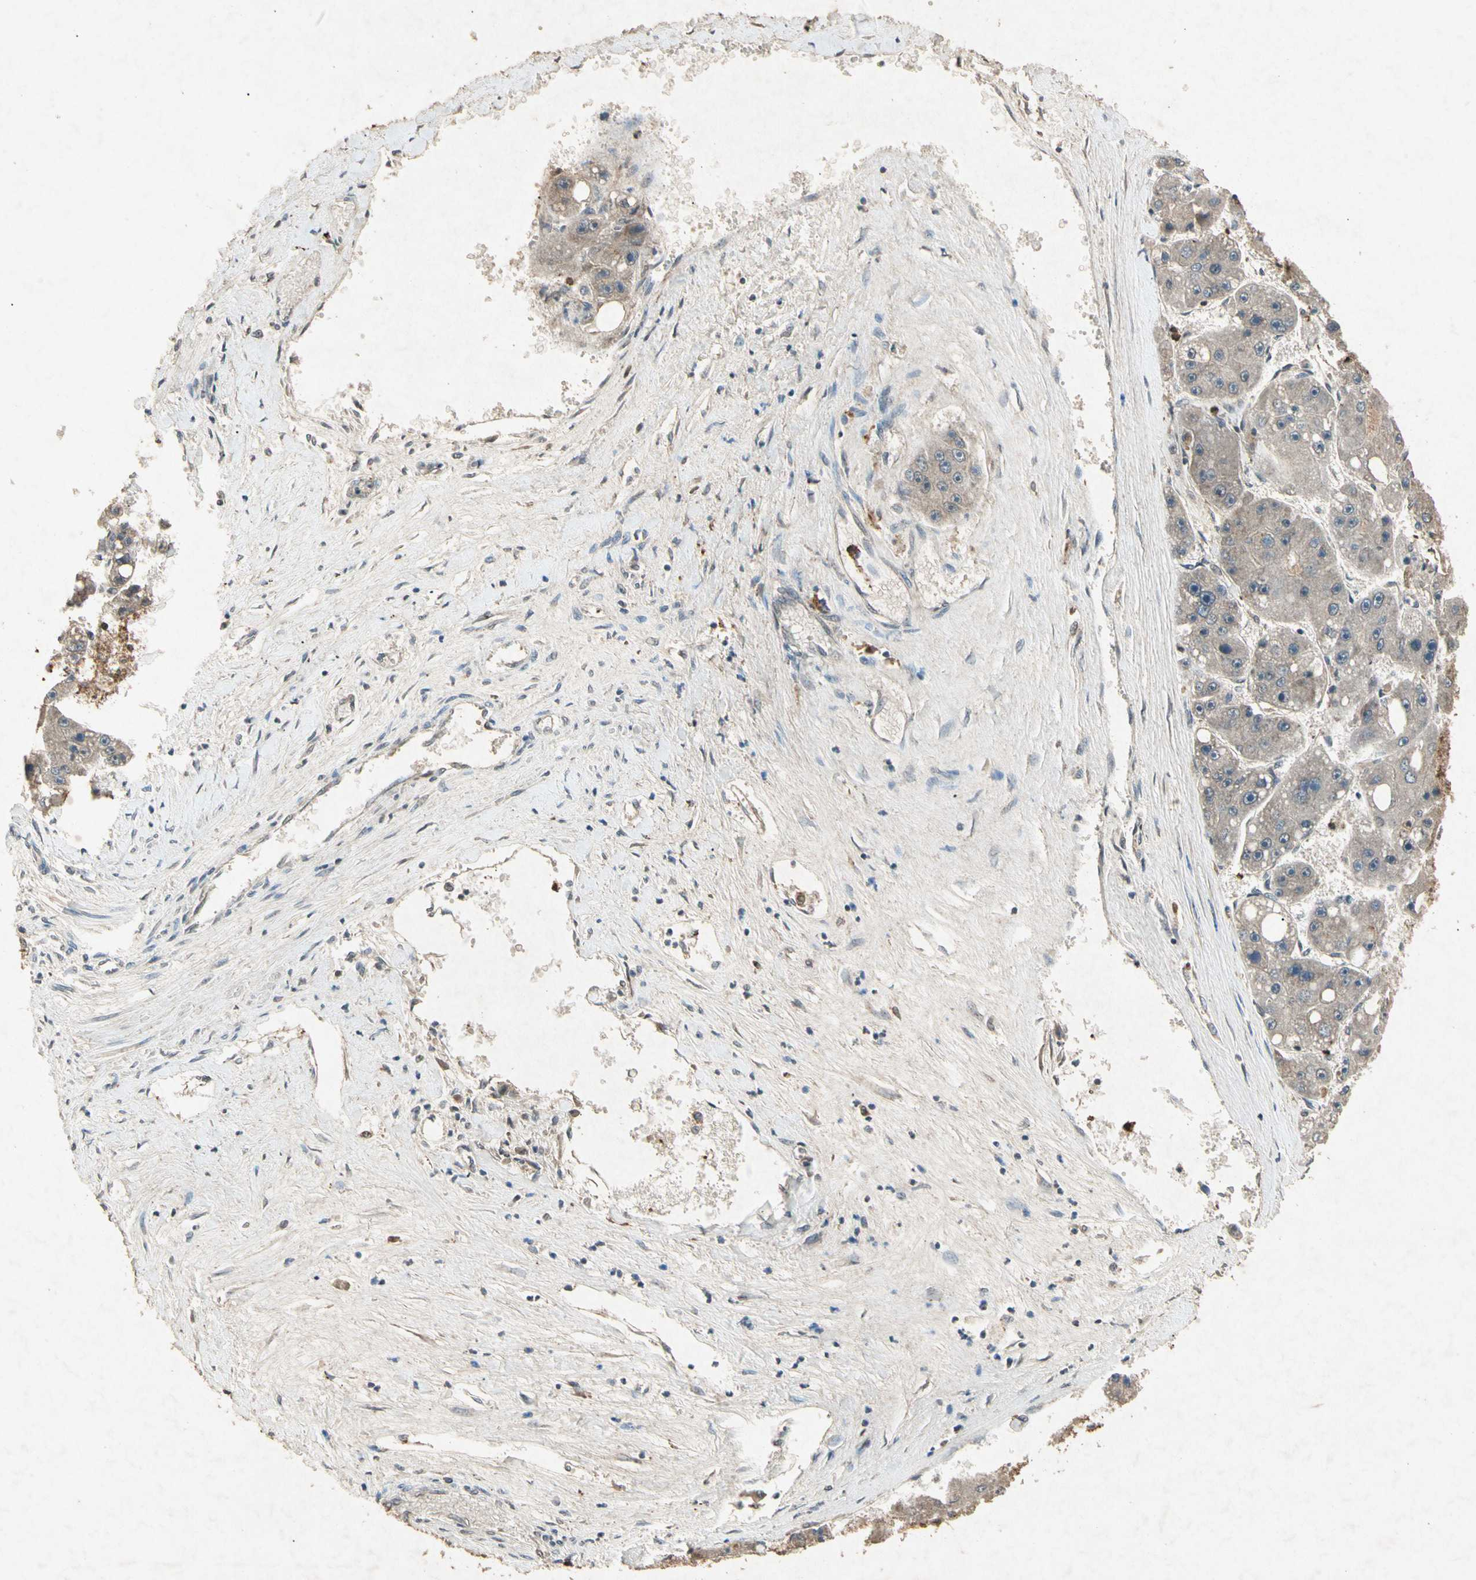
{"staining": {"intensity": "weak", "quantity": "<25%", "location": "cytoplasmic/membranous"}, "tissue": "liver cancer", "cell_type": "Tumor cells", "image_type": "cancer", "snomed": [{"axis": "morphology", "description": "Carcinoma, Hepatocellular, NOS"}, {"axis": "topography", "description": "Liver"}], "caption": "Immunohistochemistry micrograph of human liver cancer stained for a protein (brown), which displays no positivity in tumor cells.", "gene": "CP", "patient": {"sex": "female", "age": 61}}